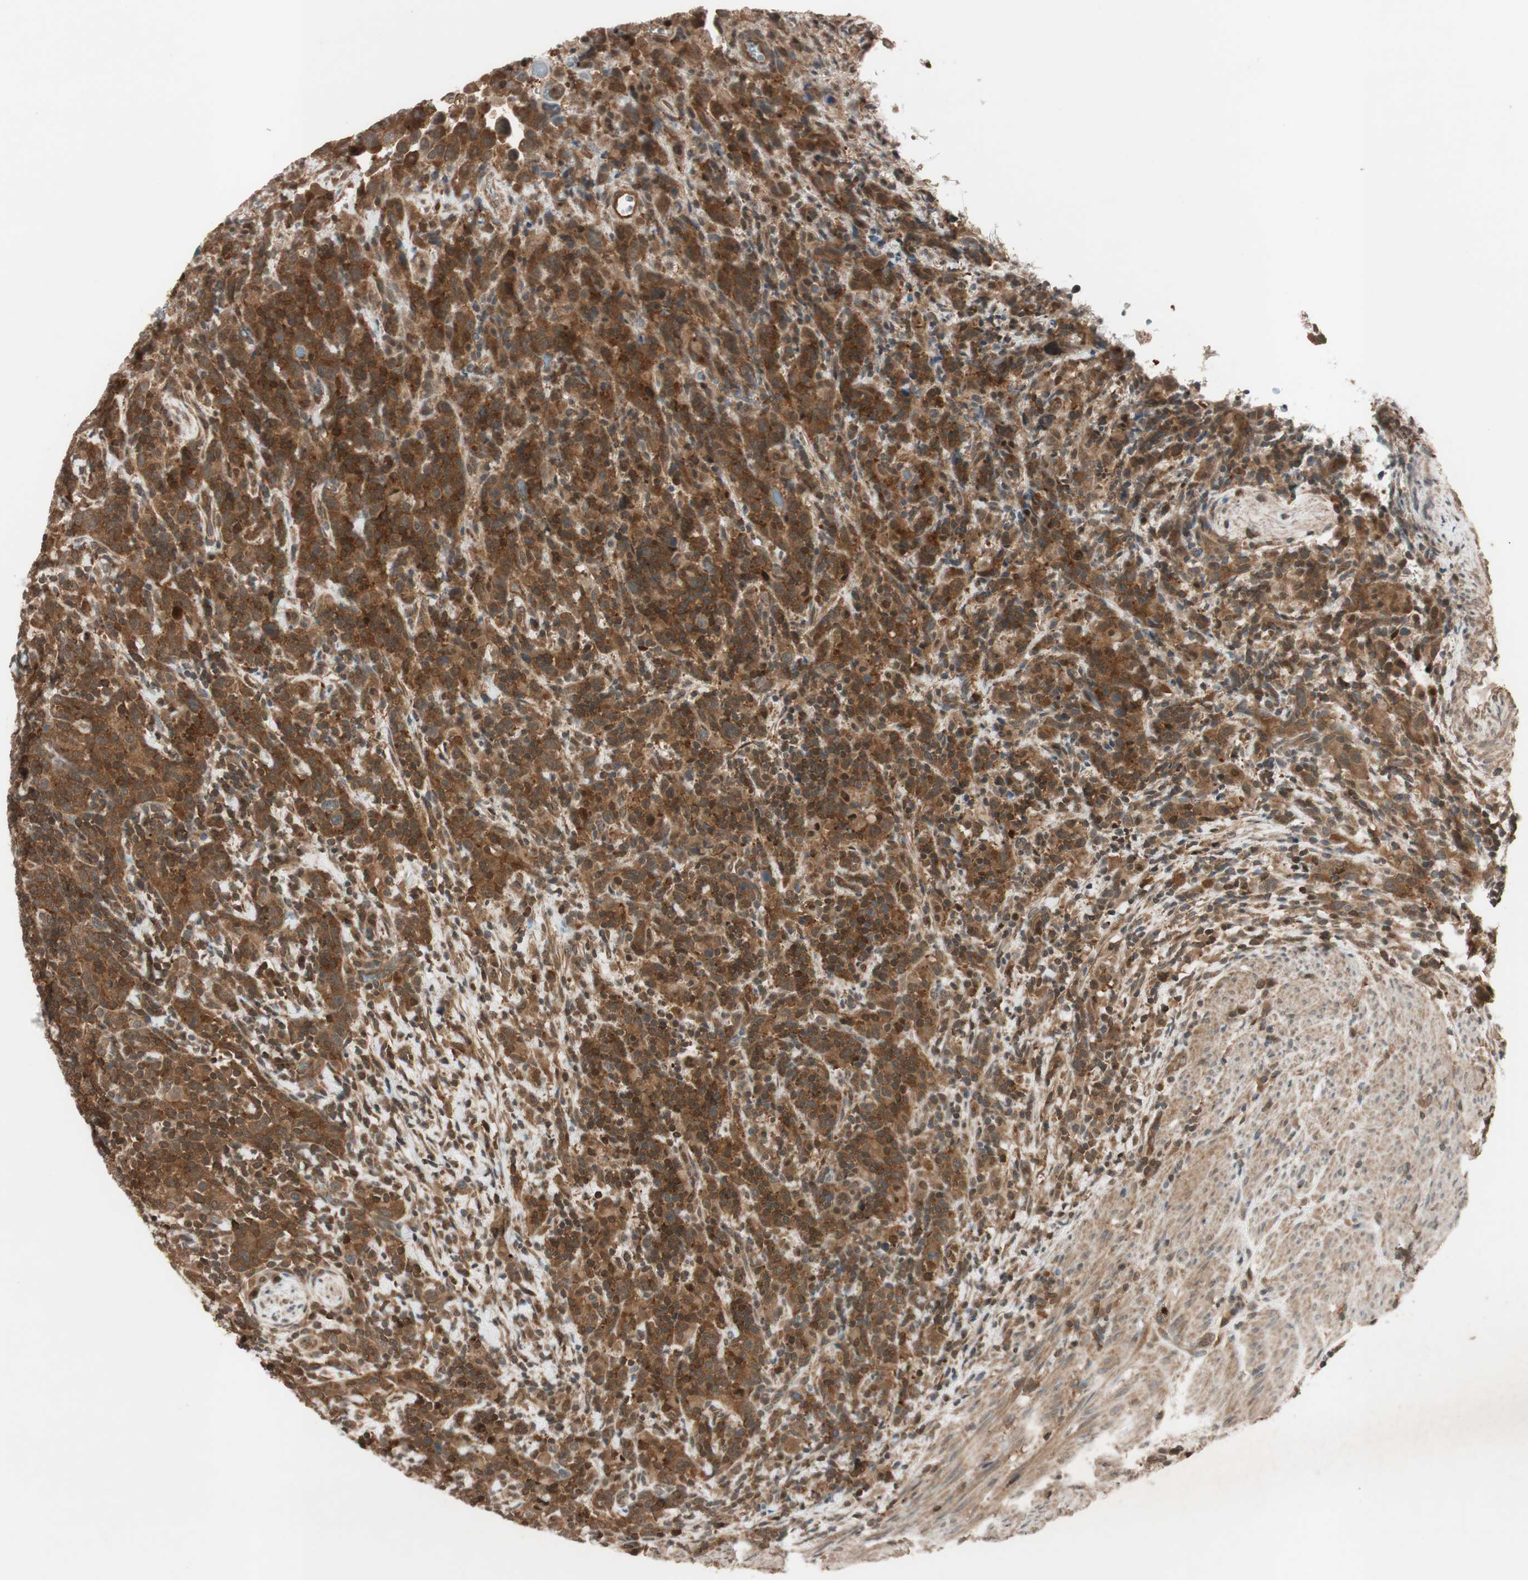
{"staining": {"intensity": "moderate", "quantity": ">75%", "location": "cytoplasmic/membranous"}, "tissue": "urothelial cancer", "cell_type": "Tumor cells", "image_type": "cancer", "snomed": [{"axis": "morphology", "description": "Urothelial carcinoma, High grade"}, {"axis": "topography", "description": "Urinary bladder"}], "caption": "Tumor cells demonstrate medium levels of moderate cytoplasmic/membranous expression in about >75% of cells in urothelial carcinoma (high-grade).", "gene": "EPHA8", "patient": {"sex": "male", "age": 61}}